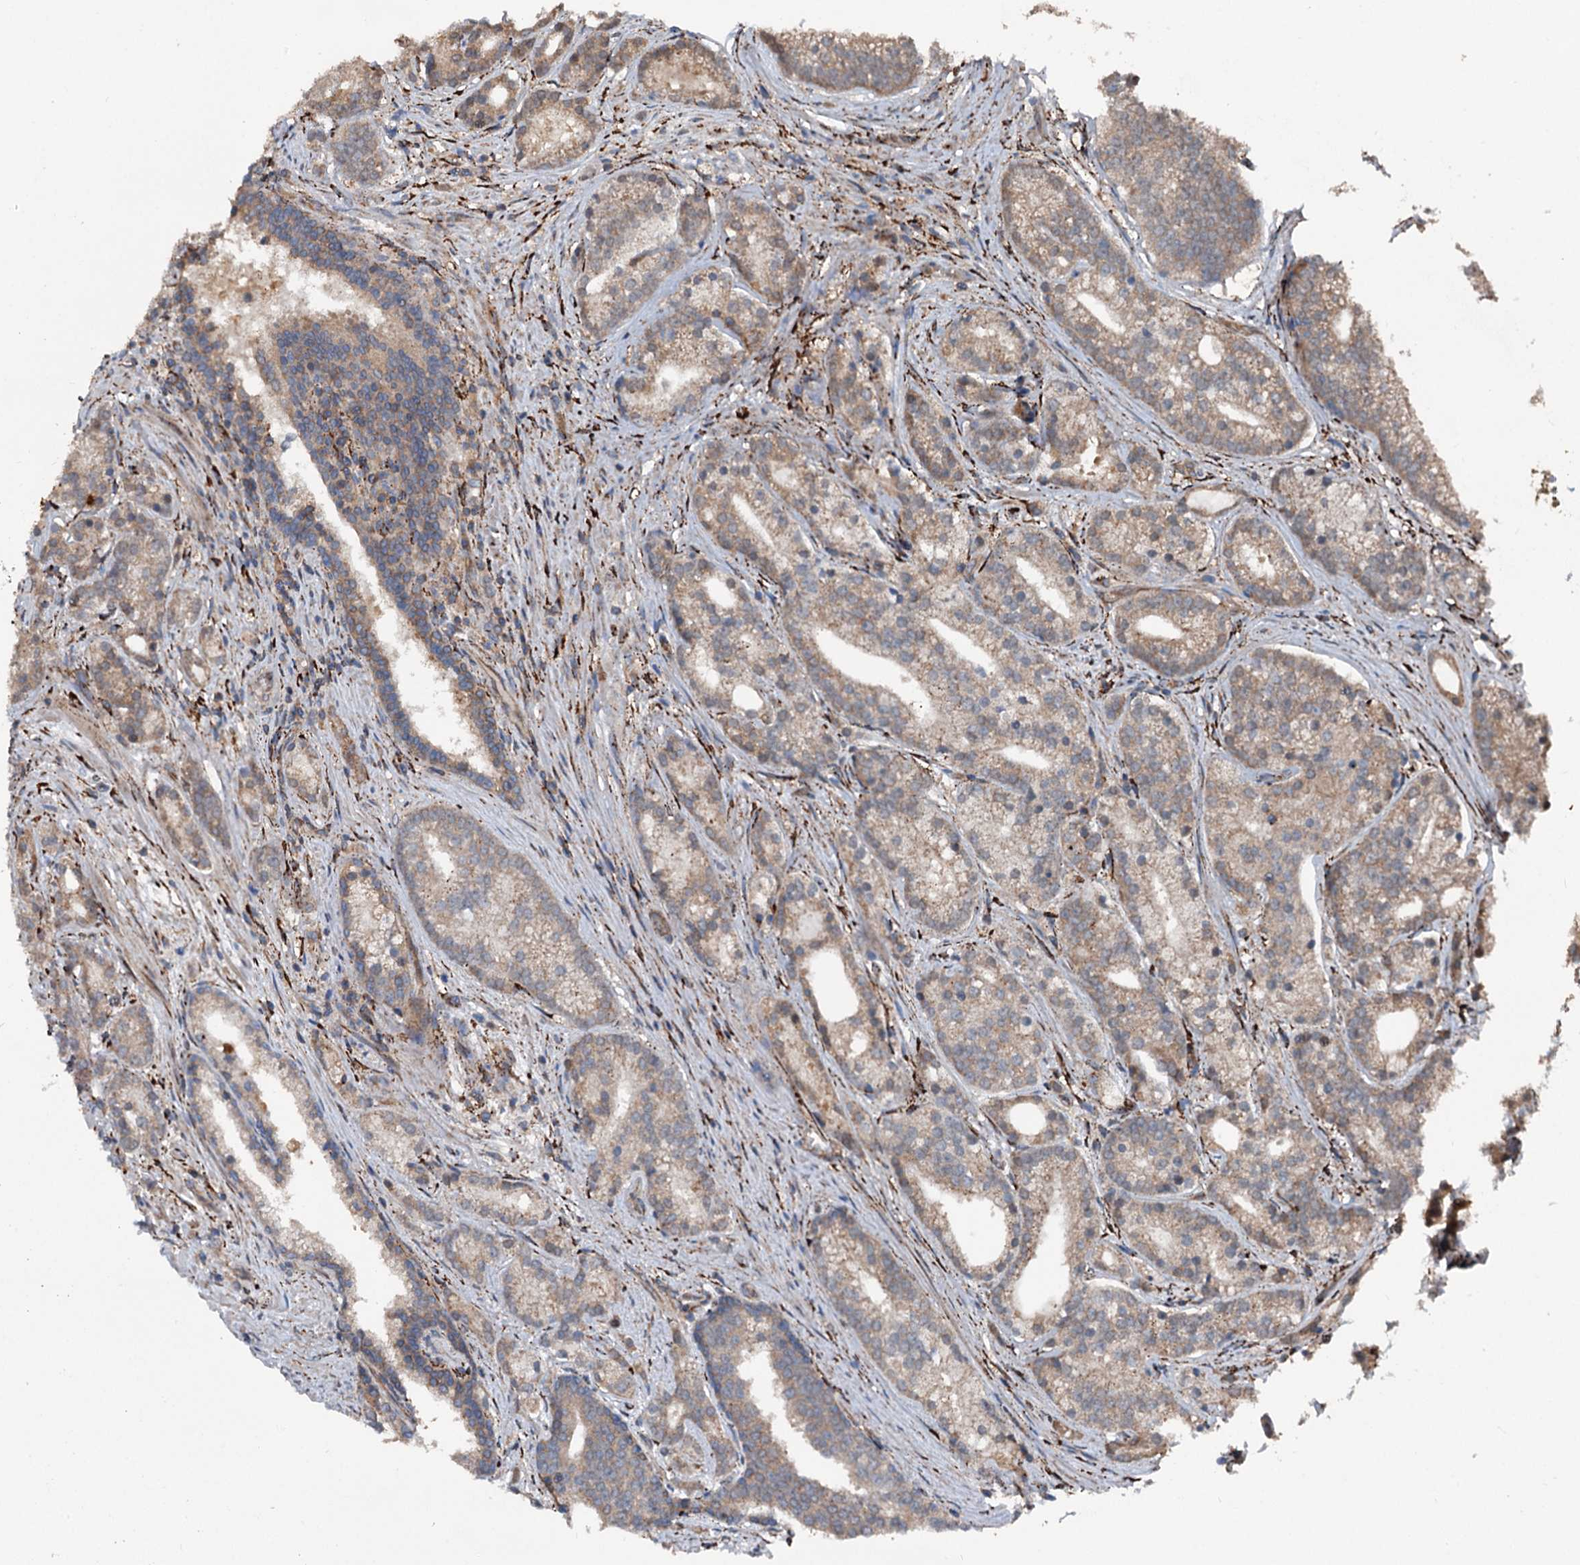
{"staining": {"intensity": "weak", "quantity": ">75%", "location": "cytoplasmic/membranous"}, "tissue": "prostate cancer", "cell_type": "Tumor cells", "image_type": "cancer", "snomed": [{"axis": "morphology", "description": "Adenocarcinoma, Low grade"}, {"axis": "topography", "description": "Prostate"}], "caption": "This is a photomicrograph of immunohistochemistry staining of low-grade adenocarcinoma (prostate), which shows weak staining in the cytoplasmic/membranous of tumor cells.", "gene": "DDIAS", "patient": {"sex": "male", "age": 71}}